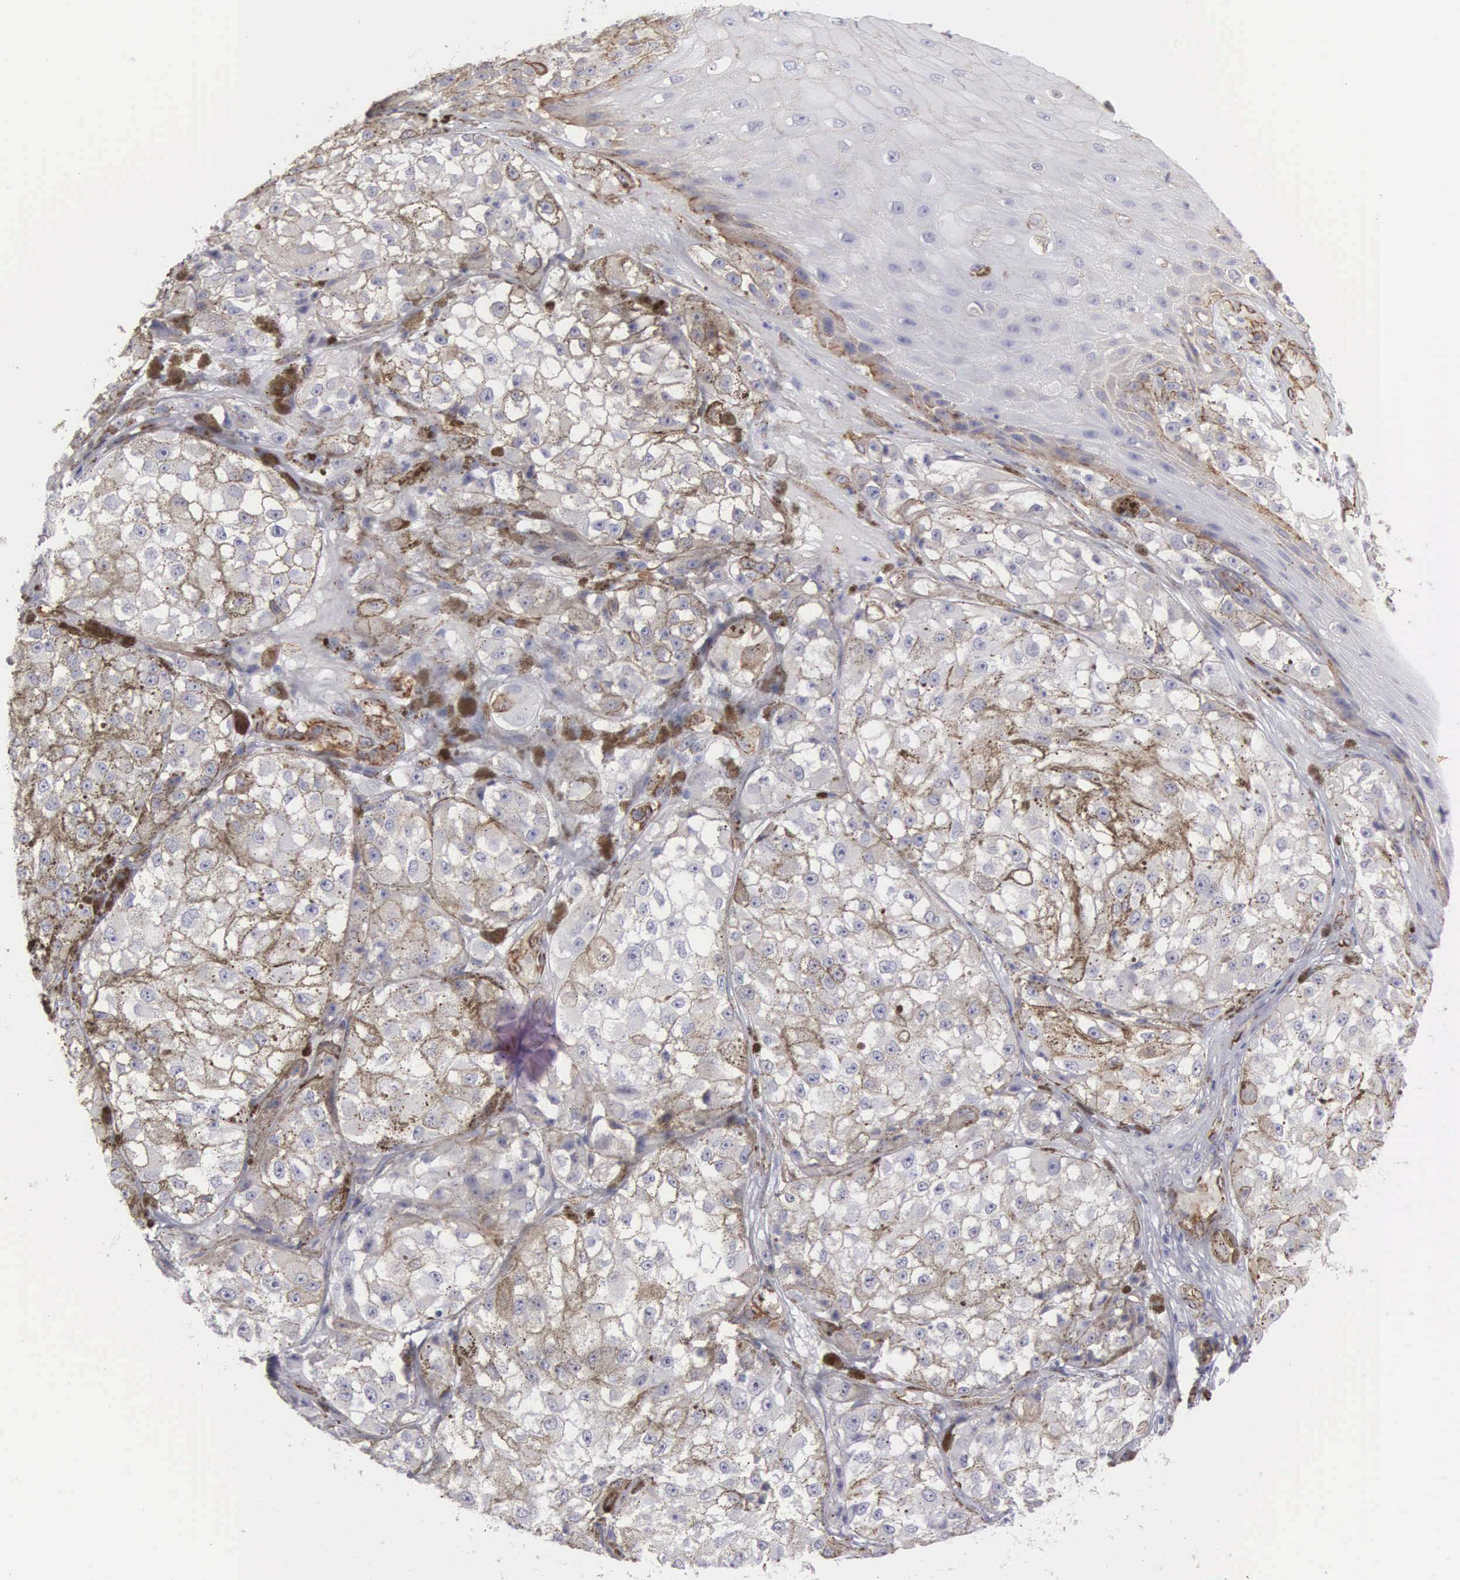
{"staining": {"intensity": "negative", "quantity": "none", "location": "none"}, "tissue": "melanoma", "cell_type": "Tumor cells", "image_type": "cancer", "snomed": [{"axis": "morphology", "description": "Malignant melanoma, NOS"}, {"axis": "topography", "description": "Skin"}], "caption": "Human melanoma stained for a protein using IHC demonstrates no positivity in tumor cells.", "gene": "MAGEB10", "patient": {"sex": "male", "age": 67}}